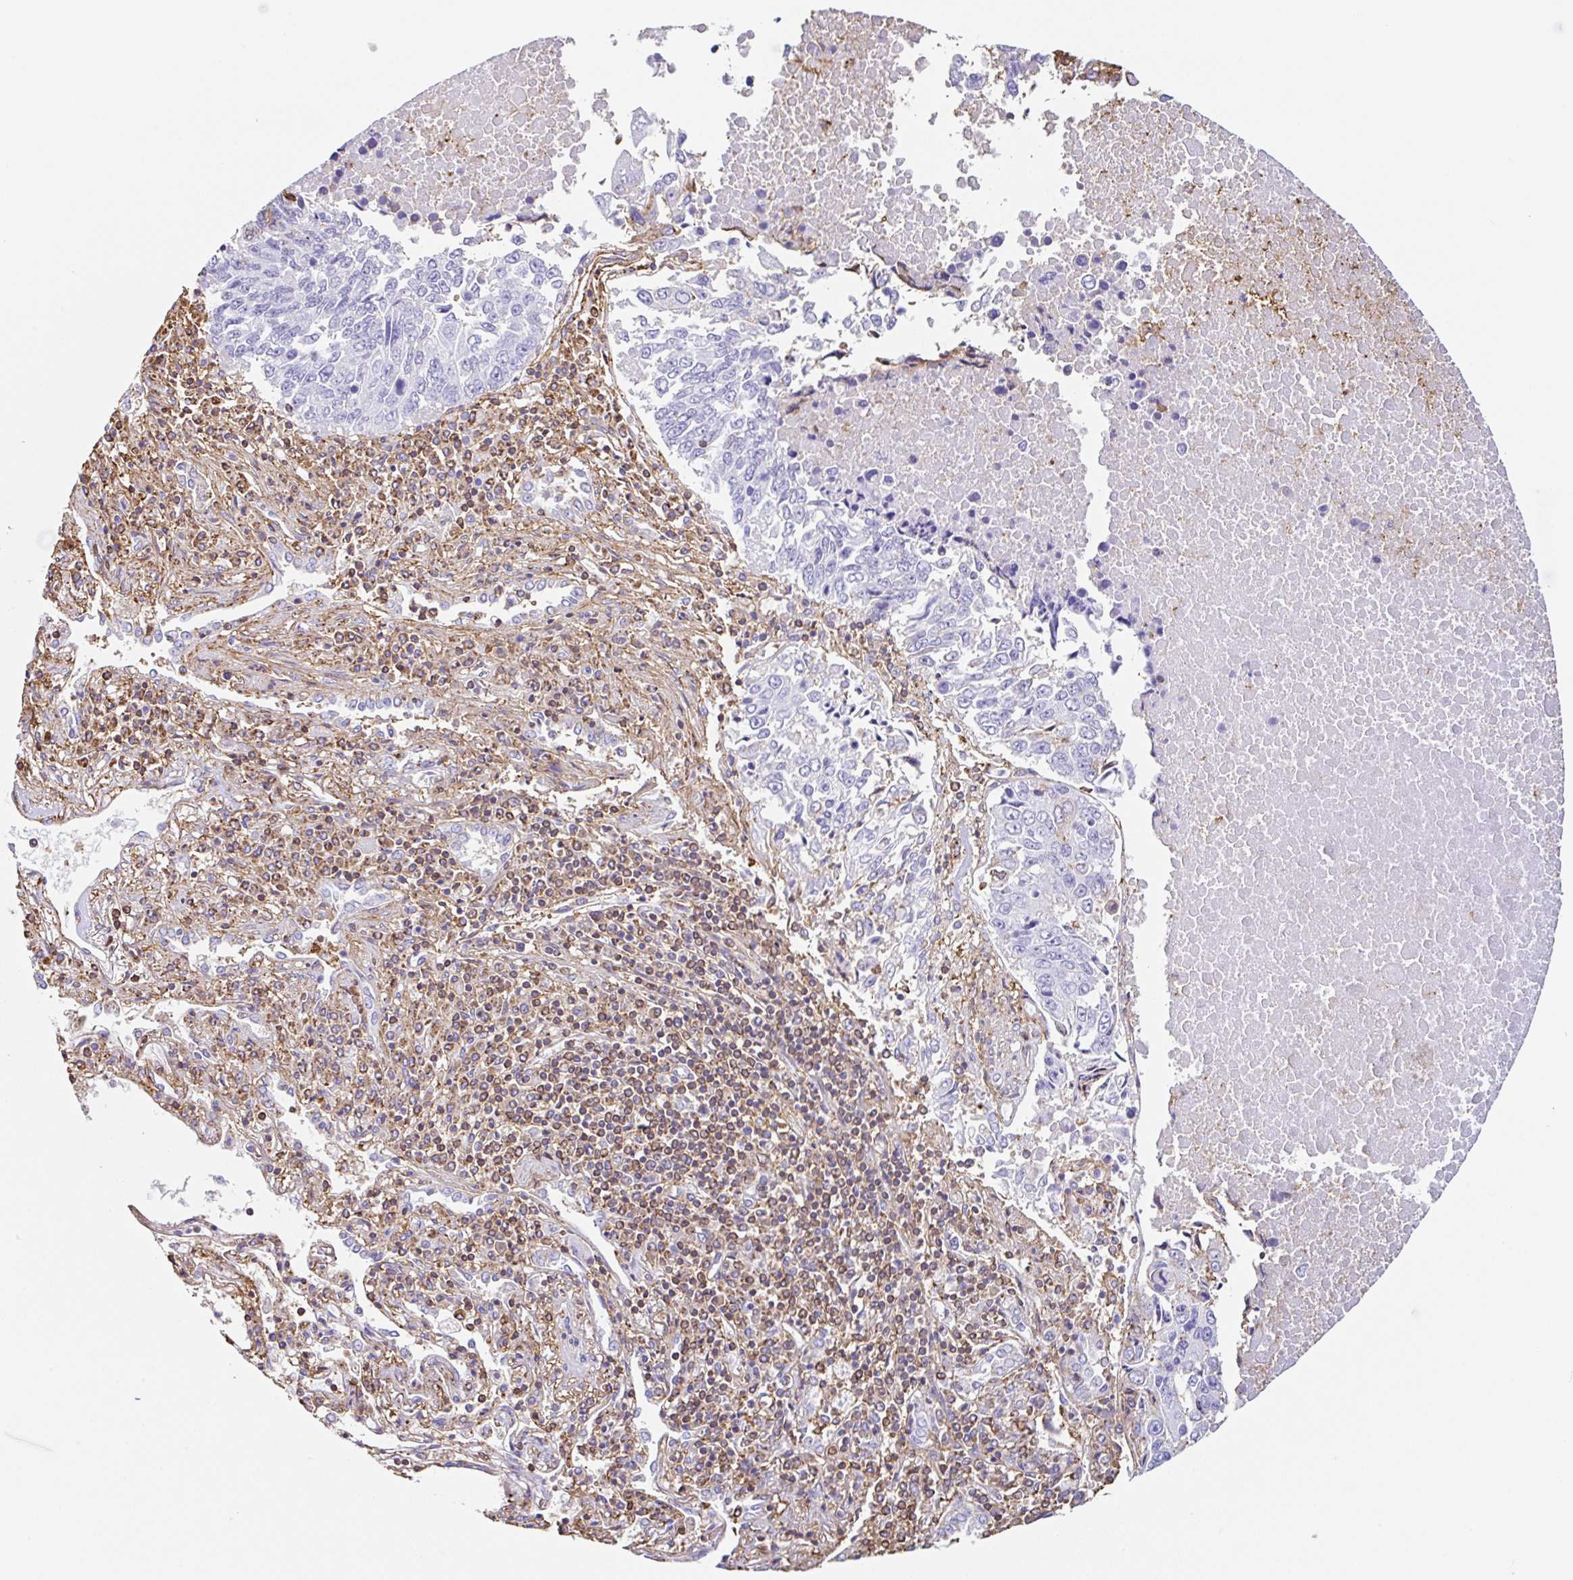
{"staining": {"intensity": "negative", "quantity": "none", "location": "none"}, "tissue": "lung cancer", "cell_type": "Tumor cells", "image_type": "cancer", "snomed": [{"axis": "morphology", "description": "Squamous cell carcinoma, NOS"}, {"axis": "topography", "description": "Lung"}], "caption": "Lung cancer stained for a protein using immunohistochemistry displays no expression tumor cells.", "gene": "MTTP", "patient": {"sex": "female", "age": 66}}